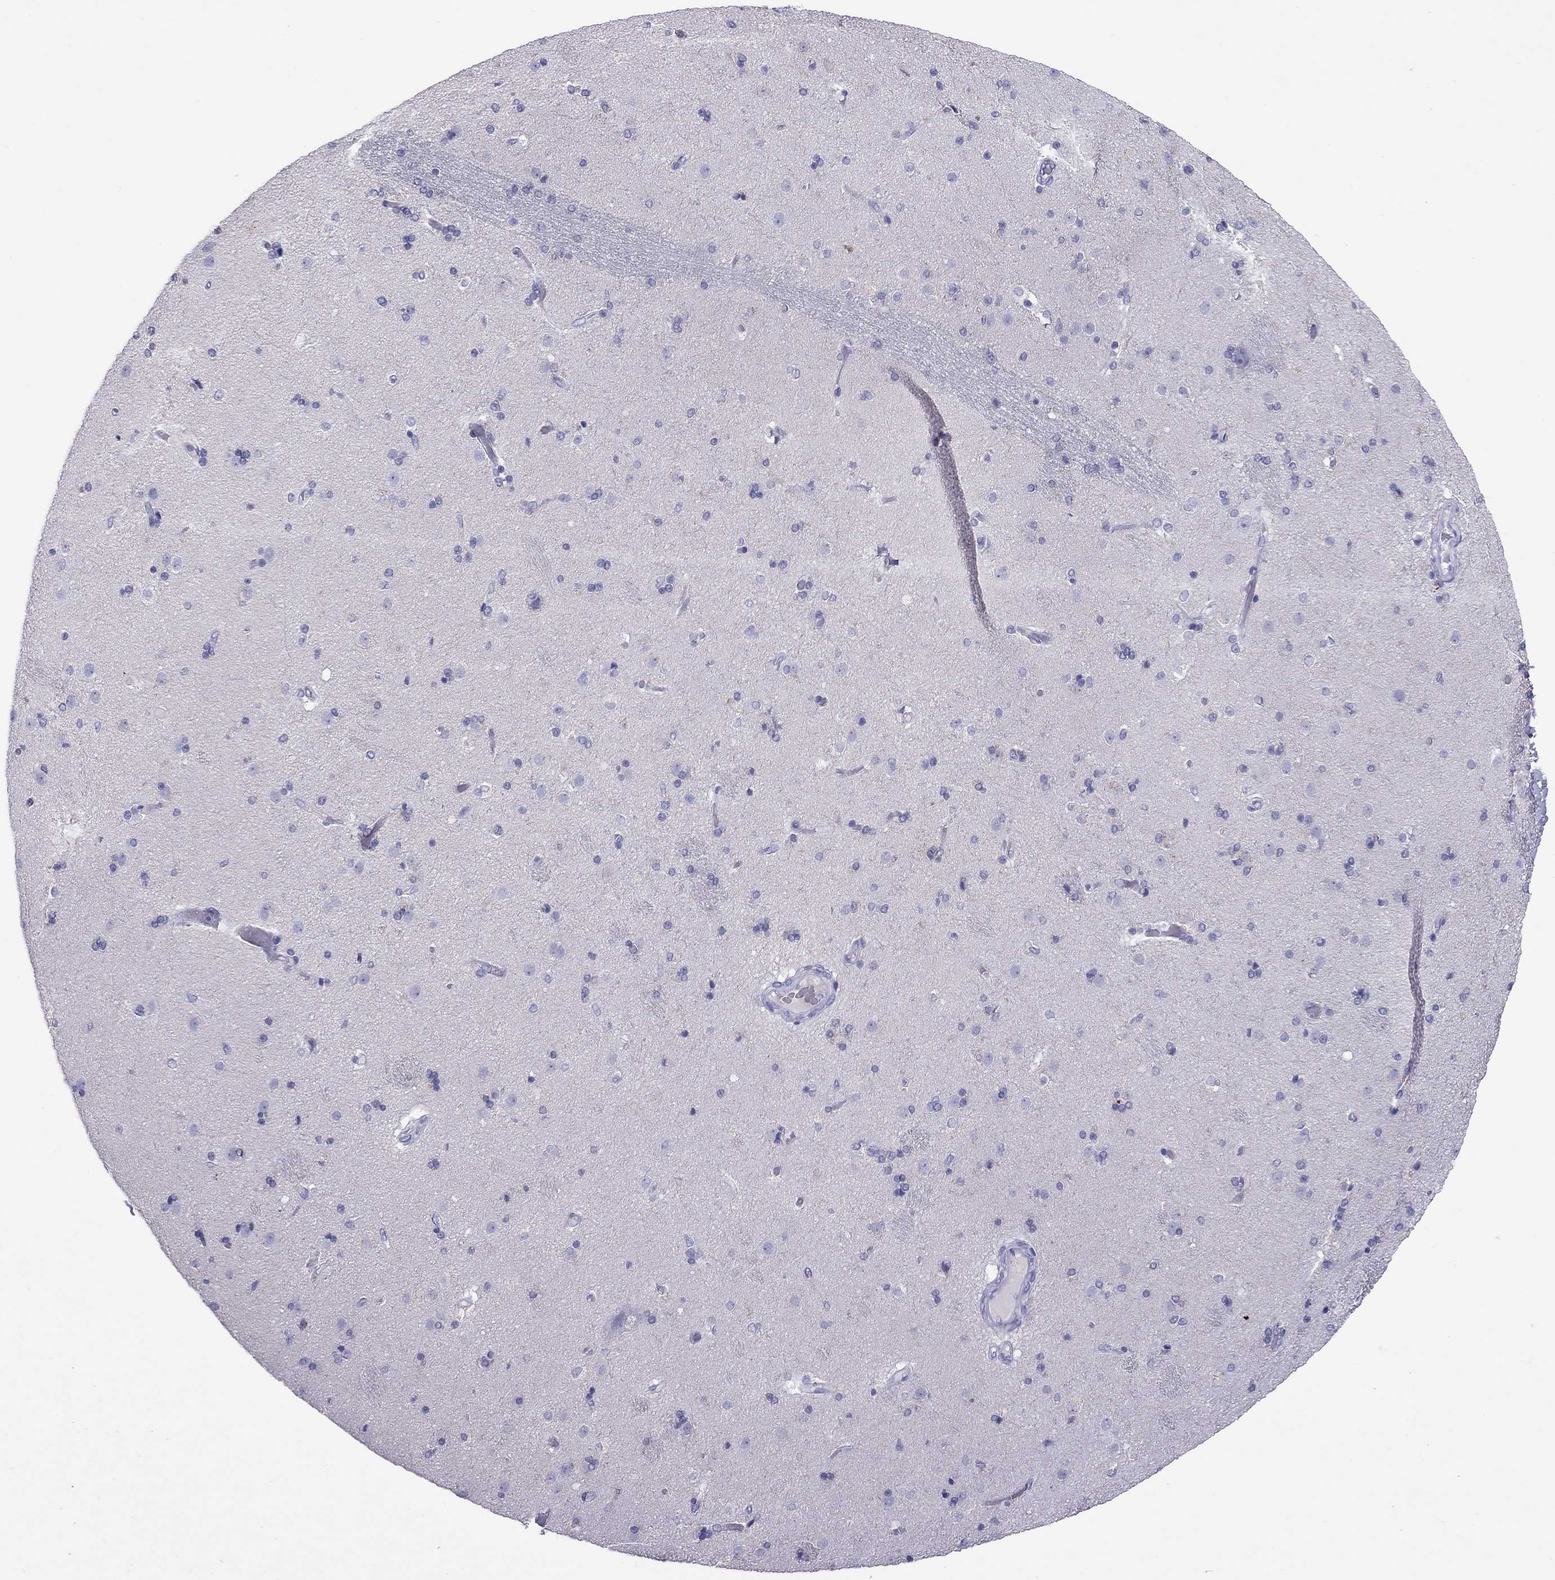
{"staining": {"intensity": "negative", "quantity": "none", "location": "none"}, "tissue": "caudate", "cell_type": "Glial cells", "image_type": "normal", "snomed": [{"axis": "morphology", "description": "Normal tissue, NOS"}, {"axis": "topography", "description": "Lateral ventricle wall"}], "caption": "A high-resolution photomicrograph shows immunohistochemistry staining of normal caudate, which demonstrates no significant expression in glial cells.", "gene": "CALHM1", "patient": {"sex": "male", "age": 54}}